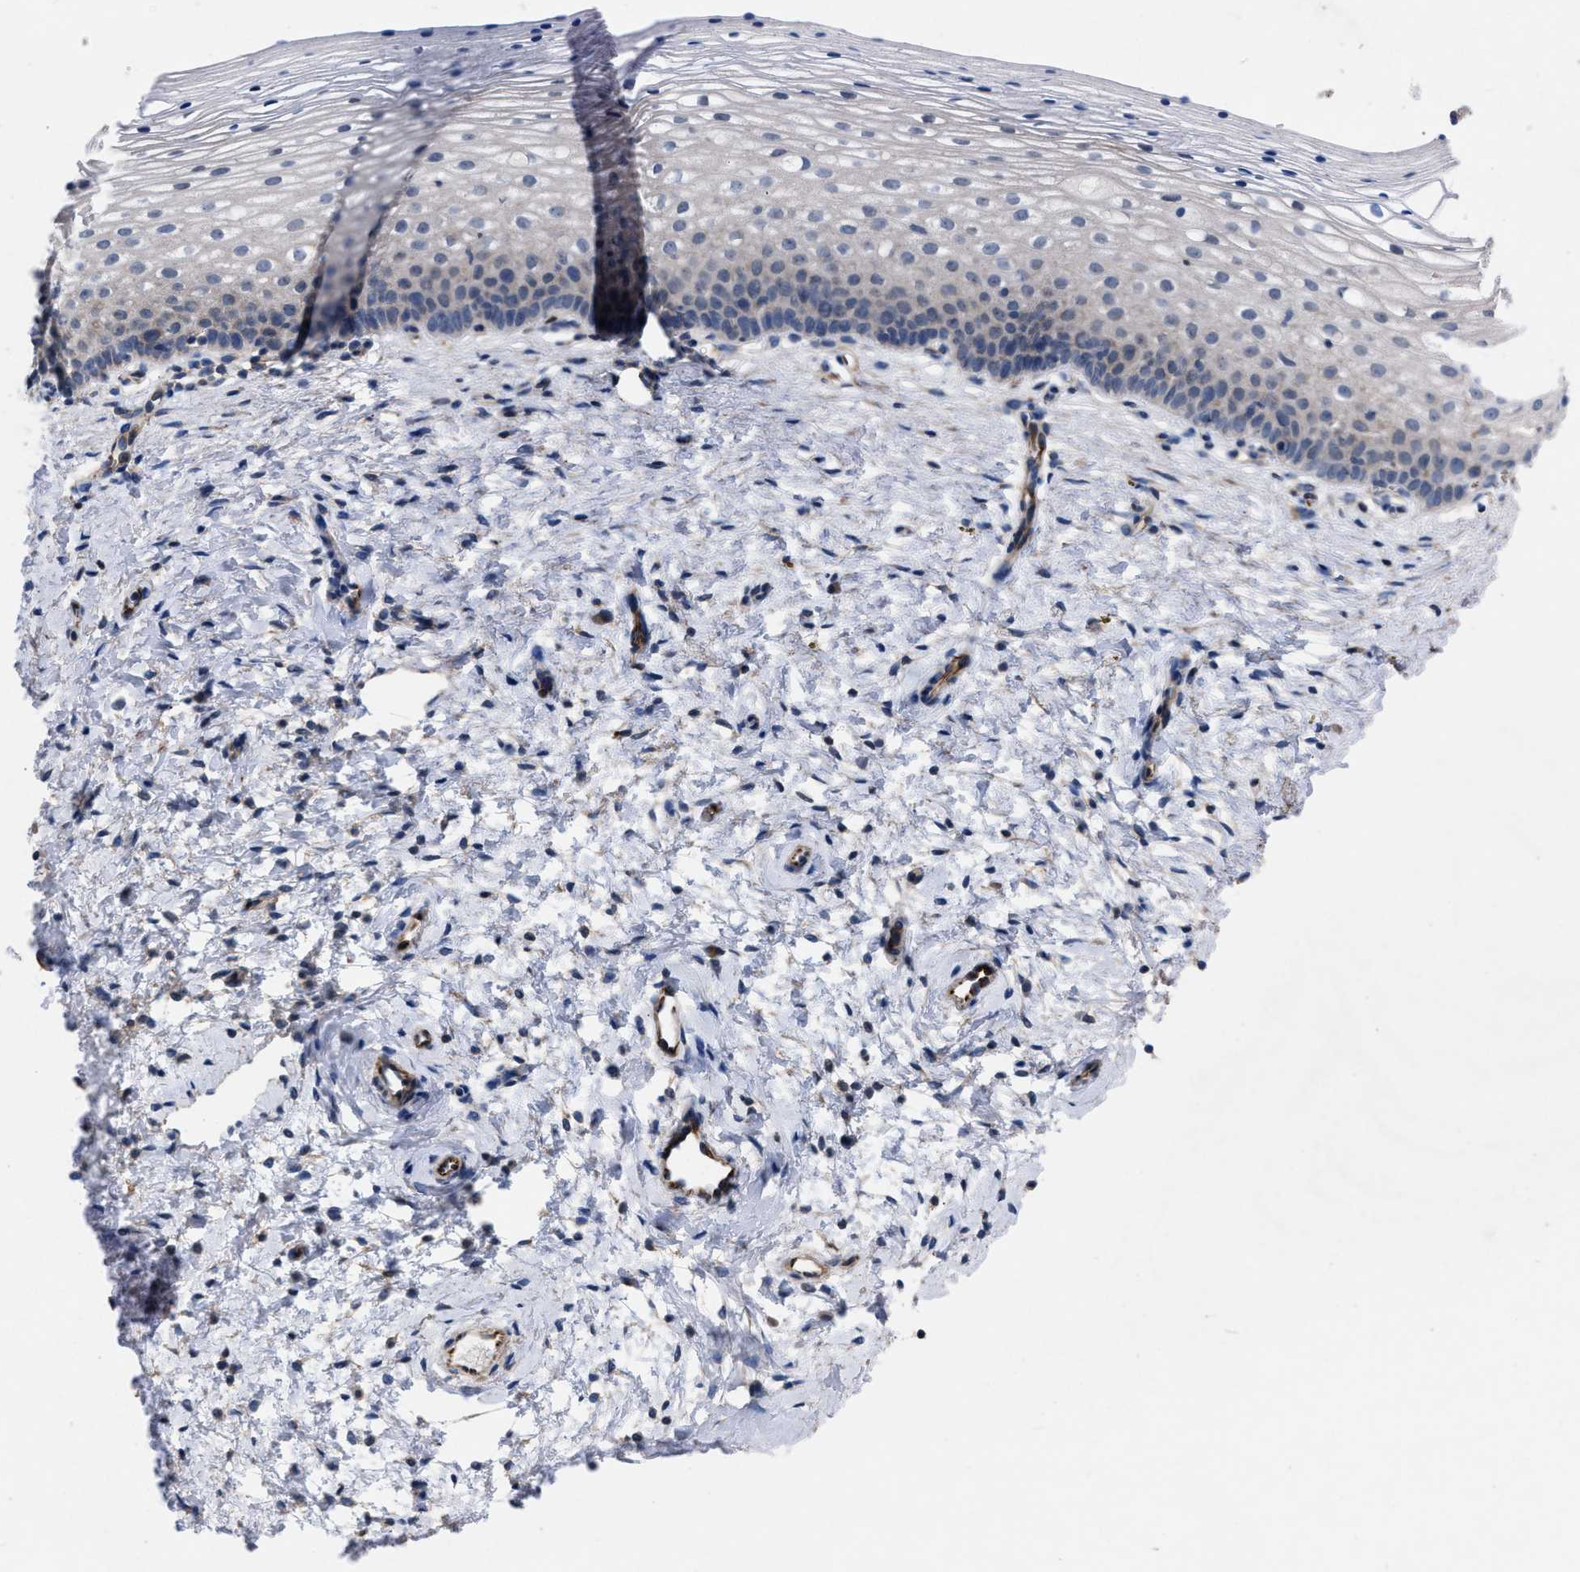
{"staining": {"intensity": "negative", "quantity": "none", "location": "none"}, "tissue": "cervix", "cell_type": "Glandular cells", "image_type": "normal", "snomed": [{"axis": "morphology", "description": "Normal tissue, NOS"}, {"axis": "topography", "description": "Cervix"}], "caption": "A photomicrograph of cervix stained for a protein shows no brown staining in glandular cells. The staining was performed using DAB to visualize the protein expression in brown, while the nuclei were stained in blue with hematoxylin (Magnification: 20x).", "gene": "TMEM131", "patient": {"sex": "female", "age": 72}}